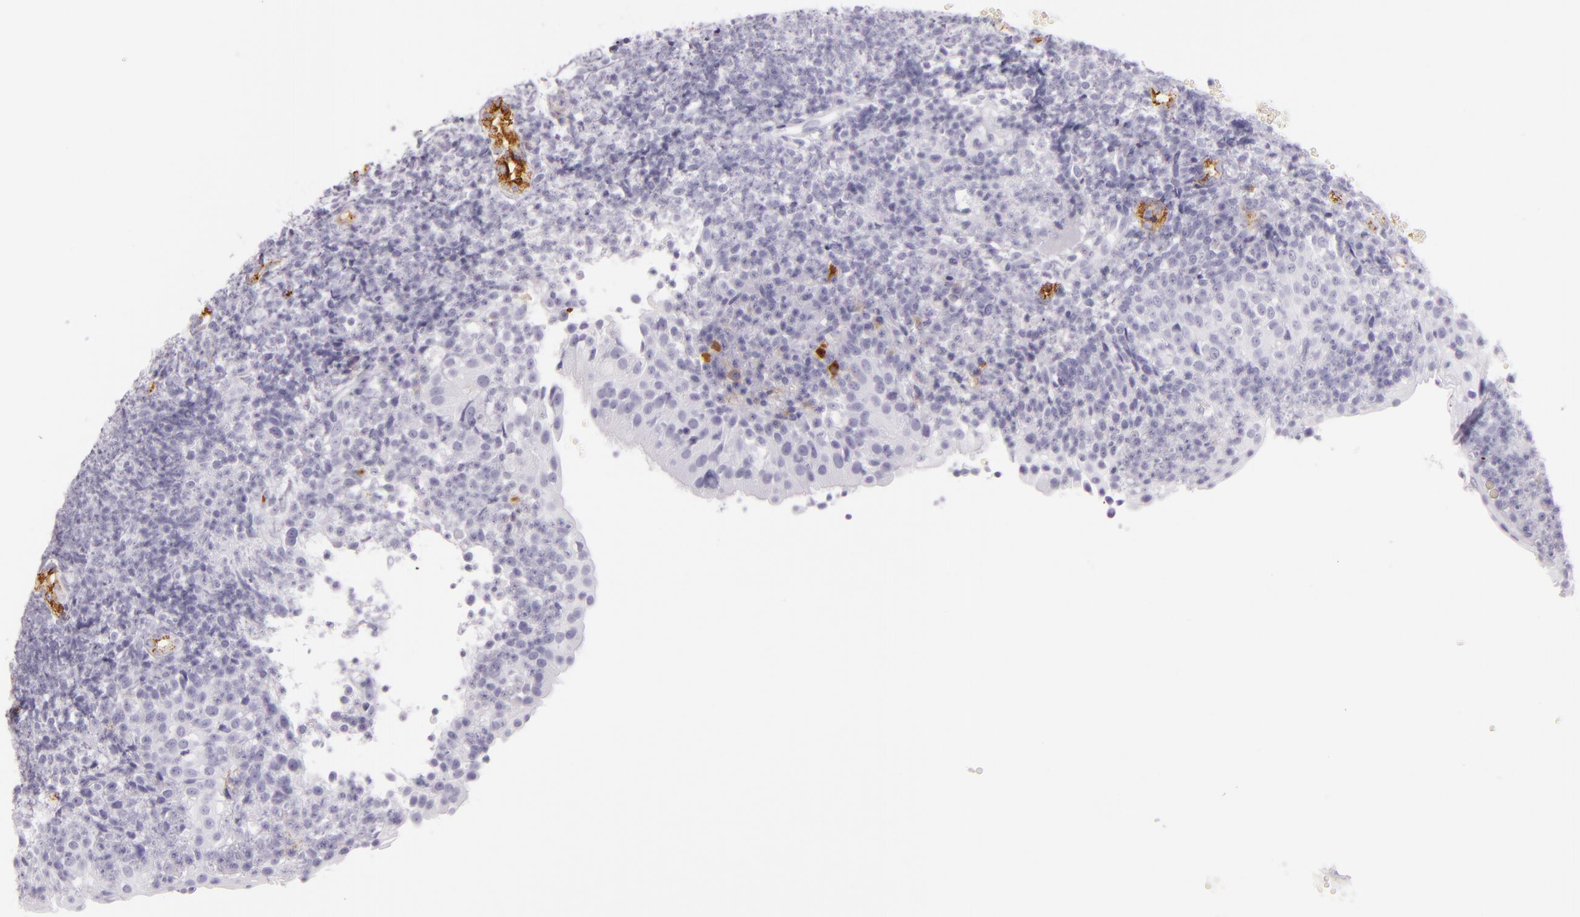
{"staining": {"intensity": "negative", "quantity": "none", "location": "none"}, "tissue": "tonsil", "cell_type": "Germinal center cells", "image_type": "normal", "snomed": [{"axis": "morphology", "description": "Normal tissue, NOS"}, {"axis": "topography", "description": "Tonsil"}], "caption": "Immunohistochemistry (IHC) of benign tonsil reveals no positivity in germinal center cells.", "gene": "SELP", "patient": {"sex": "female", "age": 40}}